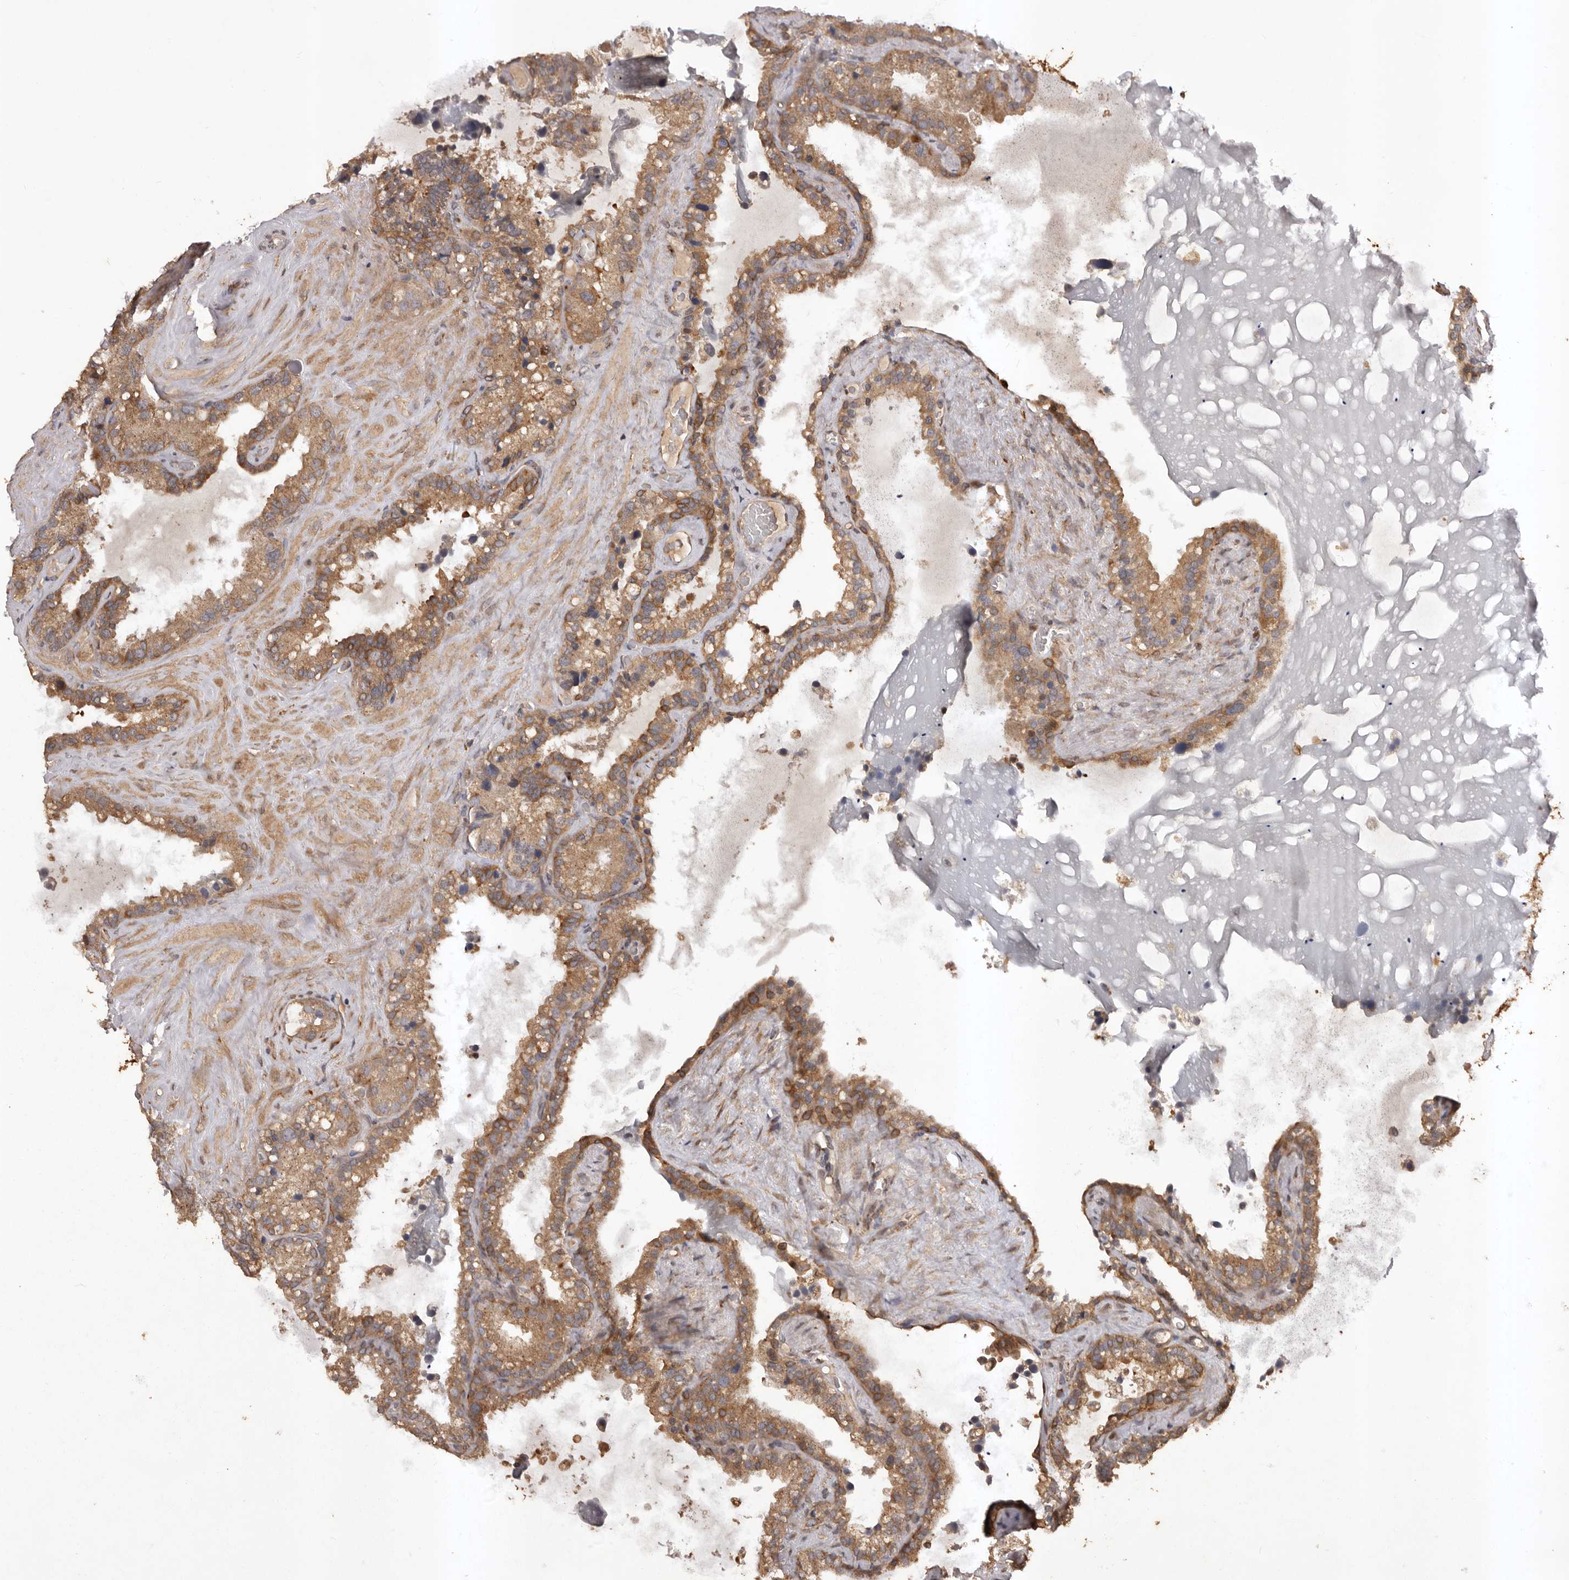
{"staining": {"intensity": "moderate", "quantity": ">75%", "location": "cytoplasmic/membranous"}, "tissue": "seminal vesicle", "cell_type": "Glandular cells", "image_type": "normal", "snomed": [{"axis": "morphology", "description": "Normal tissue, NOS"}, {"axis": "topography", "description": "Prostate"}, {"axis": "topography", "description": "Seminal veicle"}], "caption": "A brown stain shows moderate cytoplasmic/membranous expression of a protein in glandular cells of benign seminal vesicle. (IHC, brightfield microscopy, high magnification).", "gene": "SLC22A3", "patient": {"sex": "male", "age": 68}}